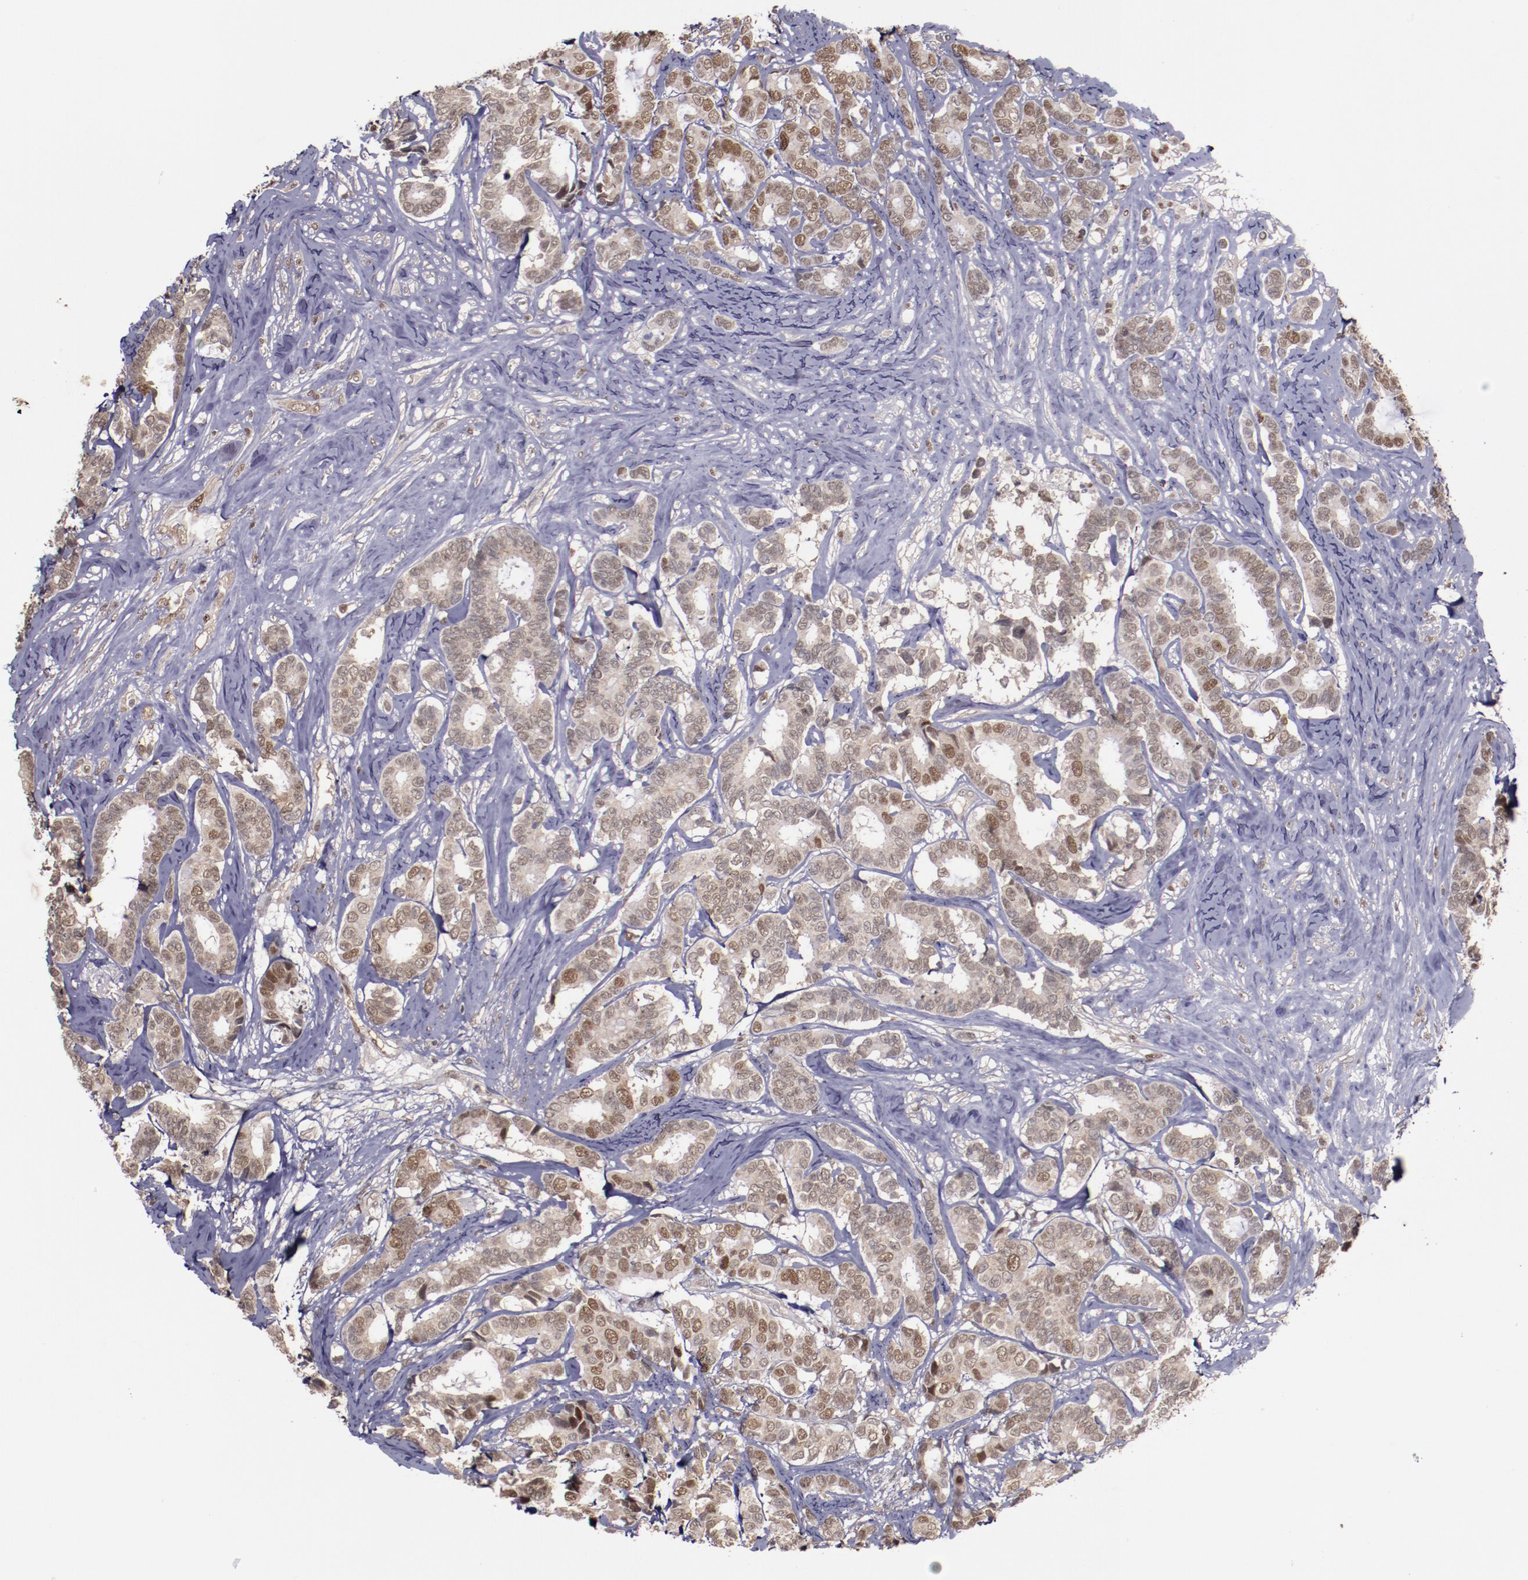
{"staining": {"intensity": "moderate", "quantity": ">75%", "location": "nuclear"}, "tissue": "breast cancer", "cell_type": "Tumor cells", "image_type": "cancer", "snomed": [{"axis": "morphology", "description": "Duct carcinoma"}, {"axis": "topography", "description": "Breast"}], "caption": "This image reveals breast cancer (invasive ductal carcinoma) stained with immunohistochemistry (IHC) to label a protein in brown. The nuclear of tumor cells show moderate positivity for the protein. Nuclei are counter-stained blue.", "gene": "CHEK2", "patient": {"sex": "female", "age": 87}}